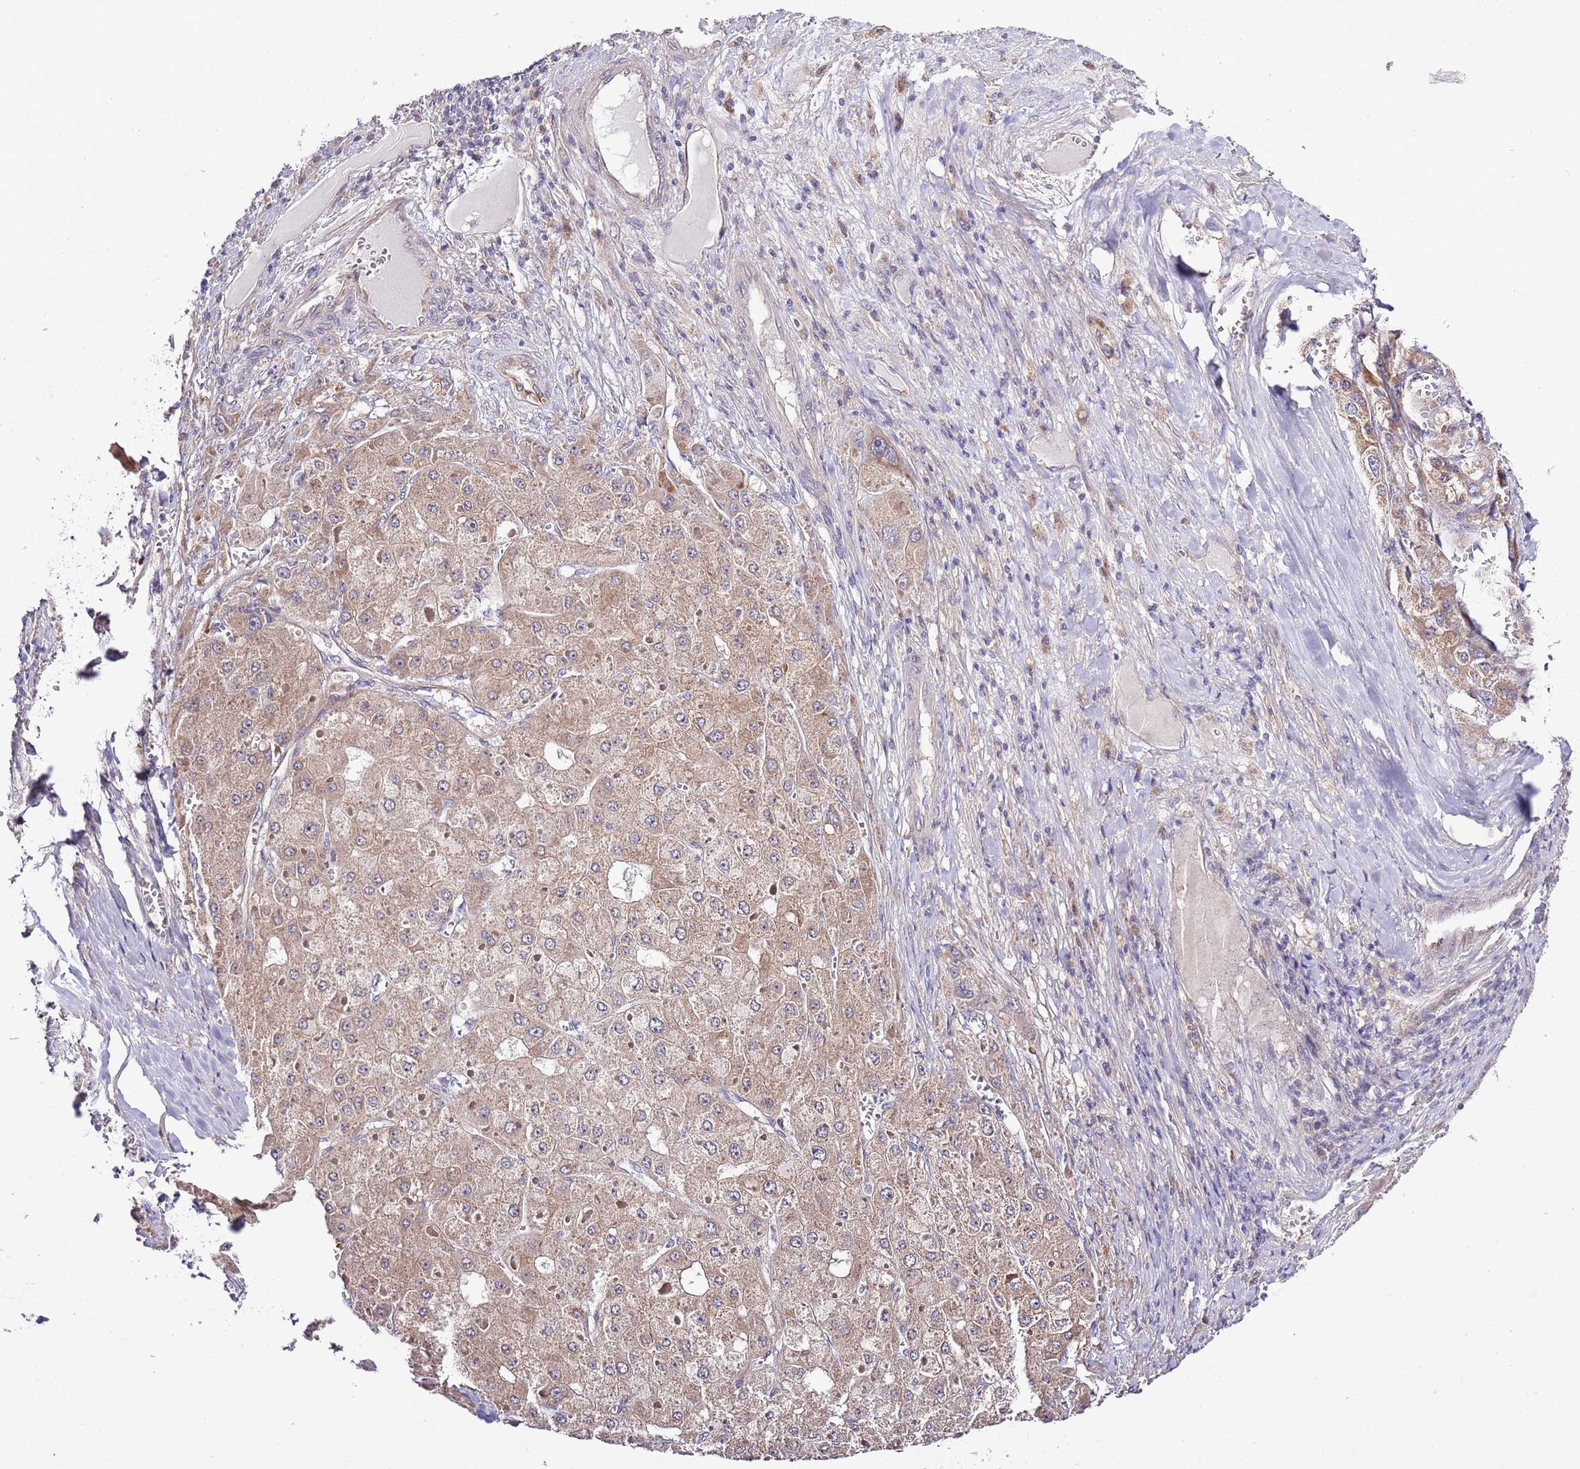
{"staining": {"intensity": "weak", "quantity": ">75%", "location": "cytoplasmic/membranous"}, "tissue": "liver cancer", "cell_type": "Tumor cells", "image_type": "cancer", "snomed": [{"axis": "morphology", "description": "Carcinoma, Hepatocellular, NOS"}, {"axis": "topography", "description": "Liver"}], "caption": "Human liver hepatocellular carcinoma stained with a protein marker shows weak staining in tumor cells.", "gene": "LIPJ", "patient": {"sex": "female", "age": 73}}